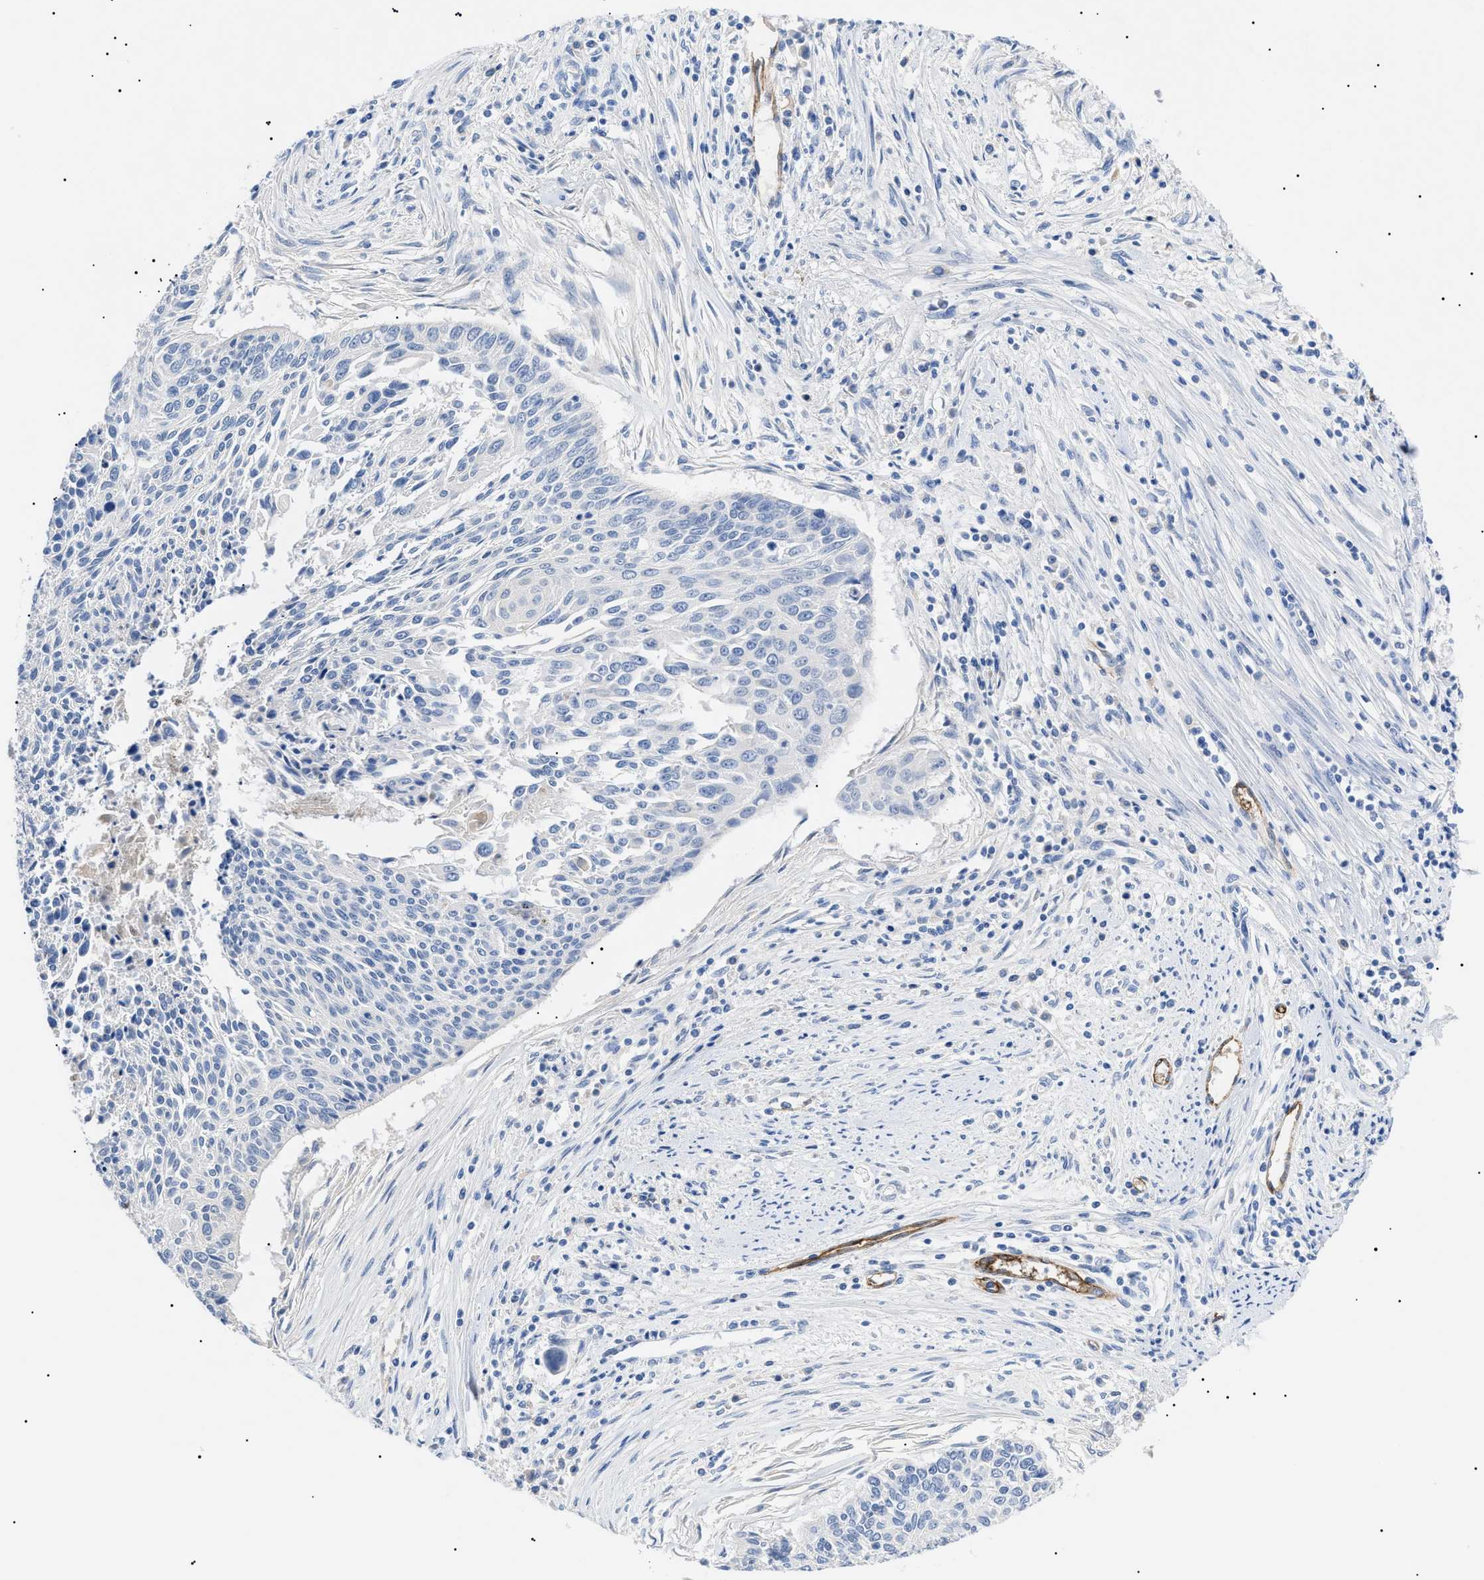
{"staining": {"intensity": "negative", "quantity": "none", "location": "none"}, "tissue": "cervical cancer", "cell_type": "Tumor cells", "image_type": "cancer", "snomed": [{"axis": "morphology", "description": "Squamous cell carcinoma, NOS"}, {"axis": "topography", "description": "Cervix"}], "caption": "Cervical squamous cell carcinoma stained for a protein using immunohistochemistry shows no staining tumor cells.", "gene": "ACKR1", "patient": {"sex": "female", "age": 55}}